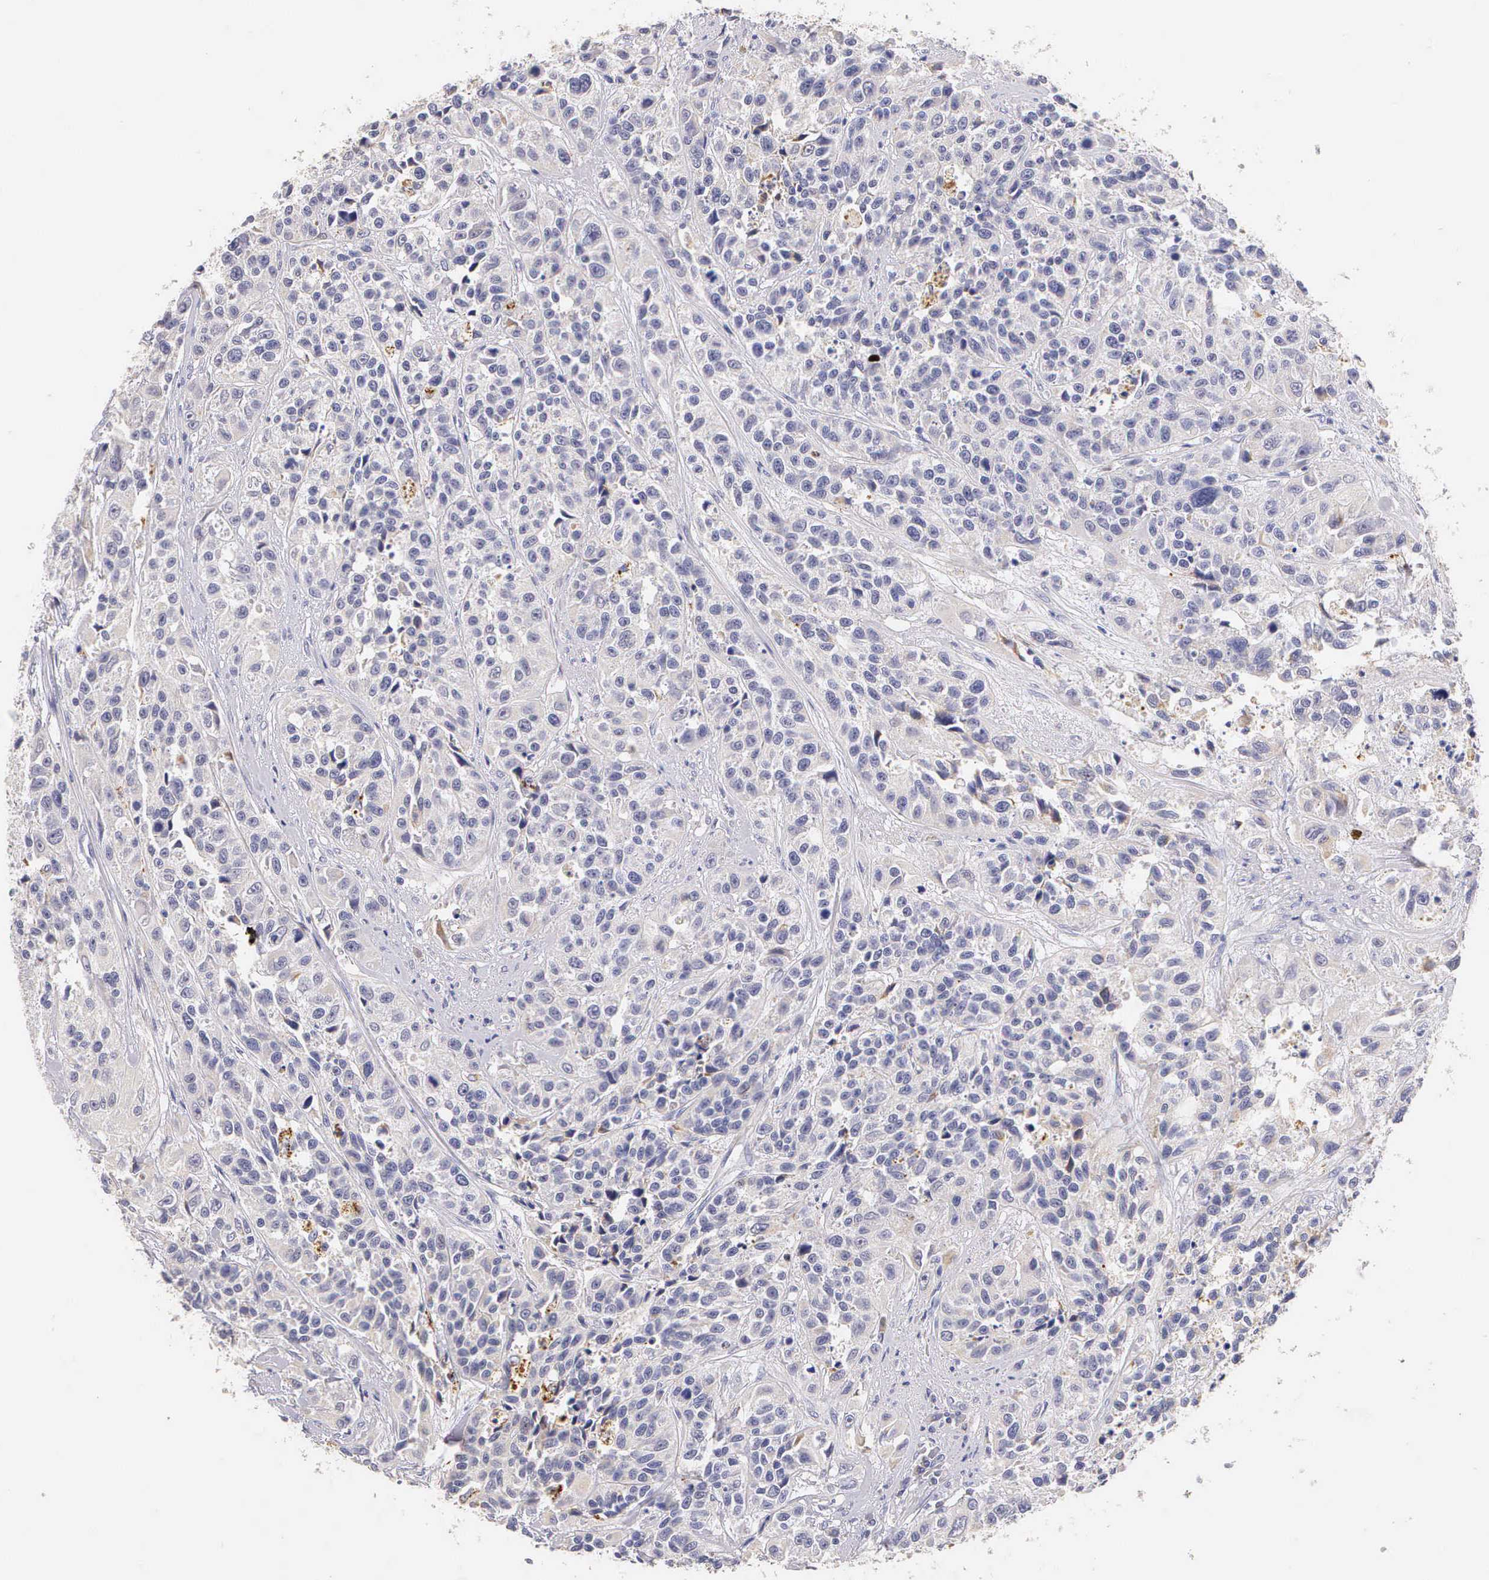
{"staining": {"intensity": "negative", "quantity": "none", "location": "none"}, "tissue": "urothelial cancer", "cell_type": "Tumor cells", "image_type": "cancer", "snomed": [{"axis": "morphology", "description": "Urothelial carcinoma, High grade"}, {"axis": "topography", "description": "Urinary bladder"}], "caption": "The immunohistochemistry (IHC) photomicrograph has no significant positivity in tumor cells of urothelial cancer tissue.", "gene": "ESR1", "patient": {"sex": "female", "age": 81}}